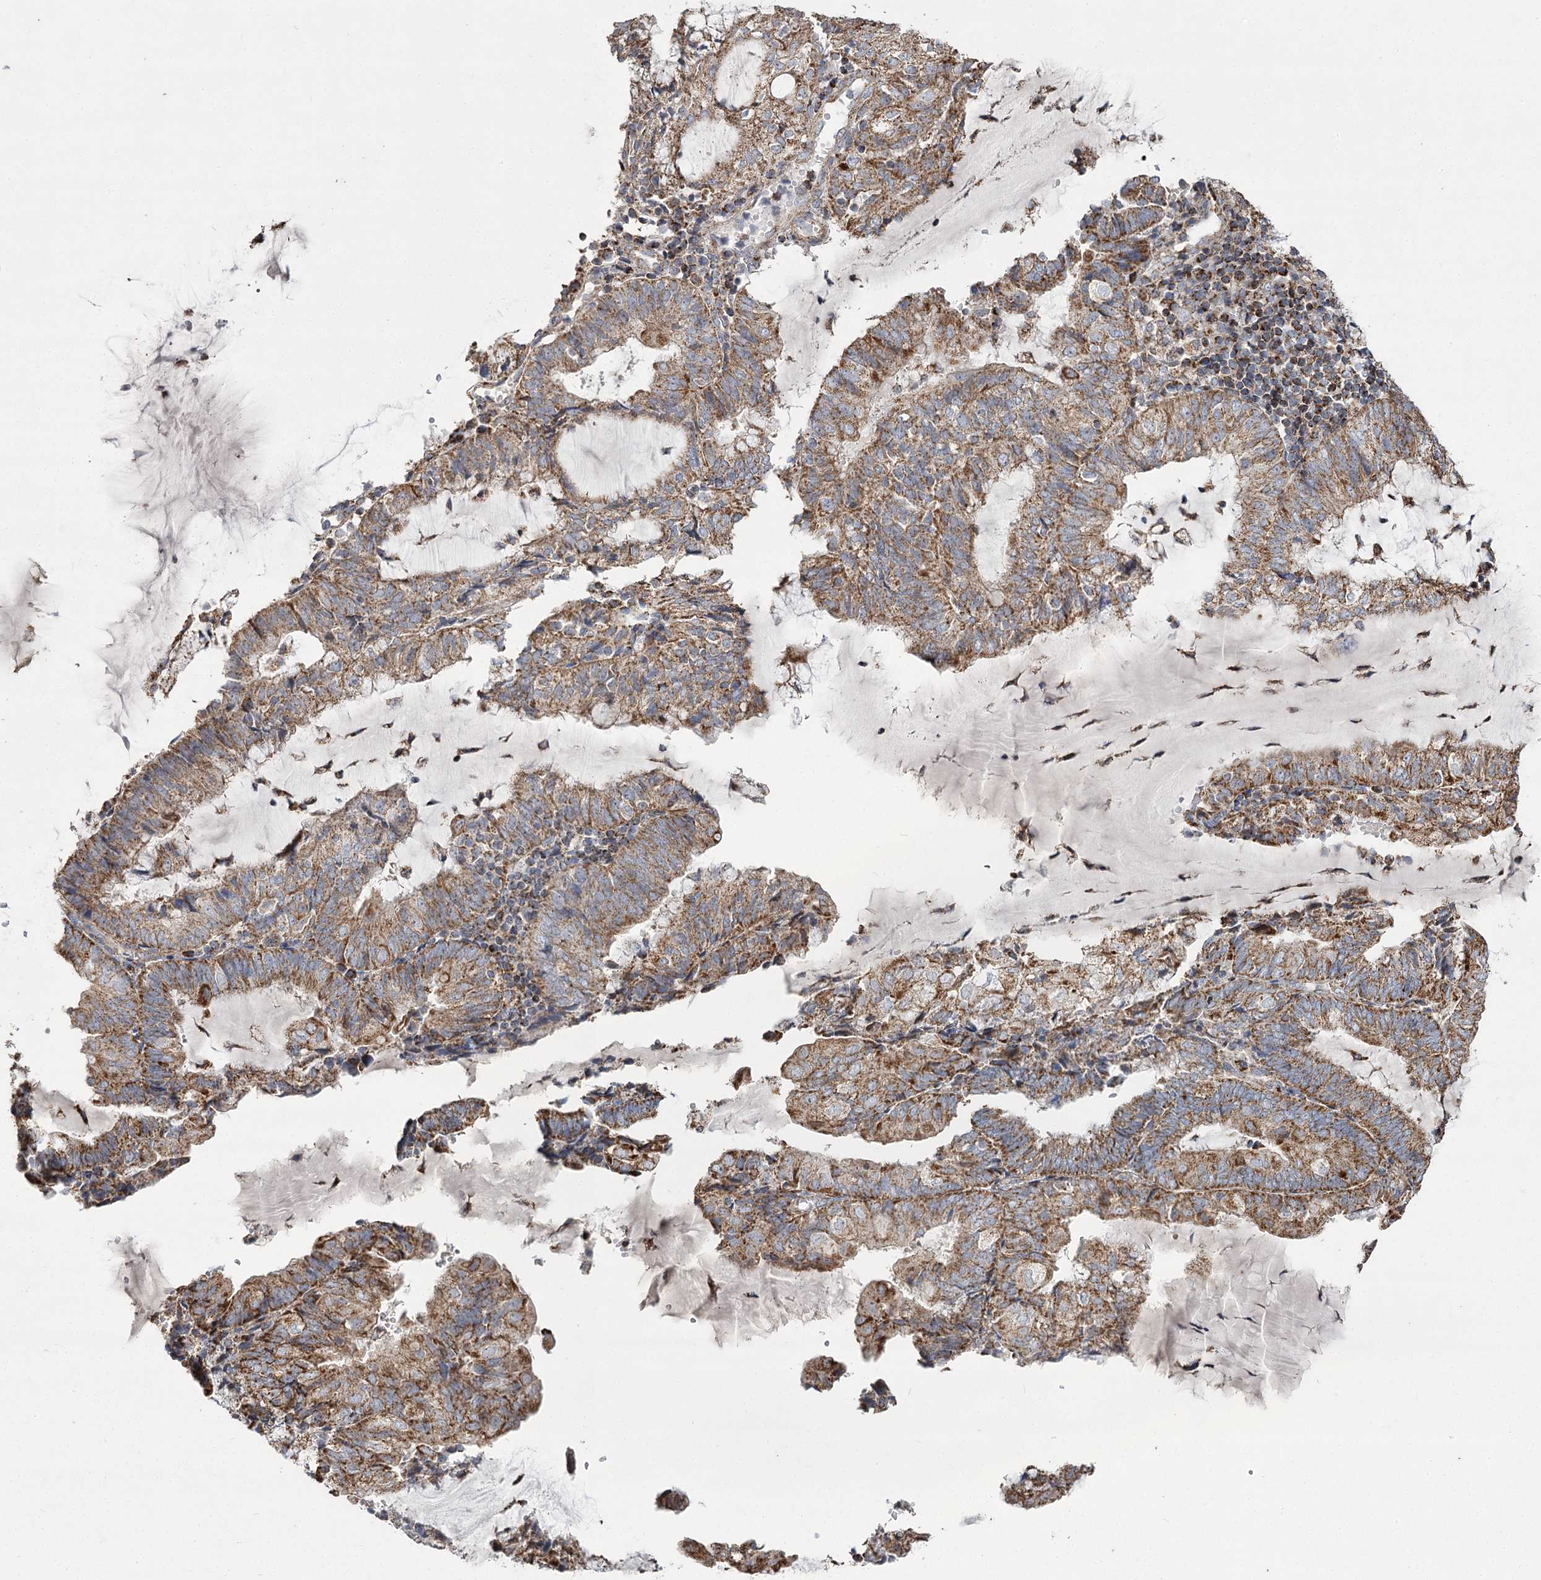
{"staining": {"intensity": "moderate", "quantity": ">75%", "location": "cytoplasmic/membranous"}, "tissue": "endometrial cancer", "cell_type": "Tumor cells", "image_type": "cancer", "snomed": [{"axis": "morphology", "description": "Adenocarcinoma, NOS"}, {"axis": "topography", "description": "Endometrium"}], "caption": "Immunohistochemistry (IHC) staining of endometrial adenocarcinoma, which exhibits medium levels of moderate cytoplasmic/membranous positivity in about >75% of tumor cells indicating moderate cytoplasmic/membranous protein staining. The staining was performed using DAB (3,3'-diaminobenzidine) (brown) for protein detection and nuclei were counterstained in hematoxylin (blue).", "gene": "RANBP3L", "patient": {"sex": "female", "age": 81}}